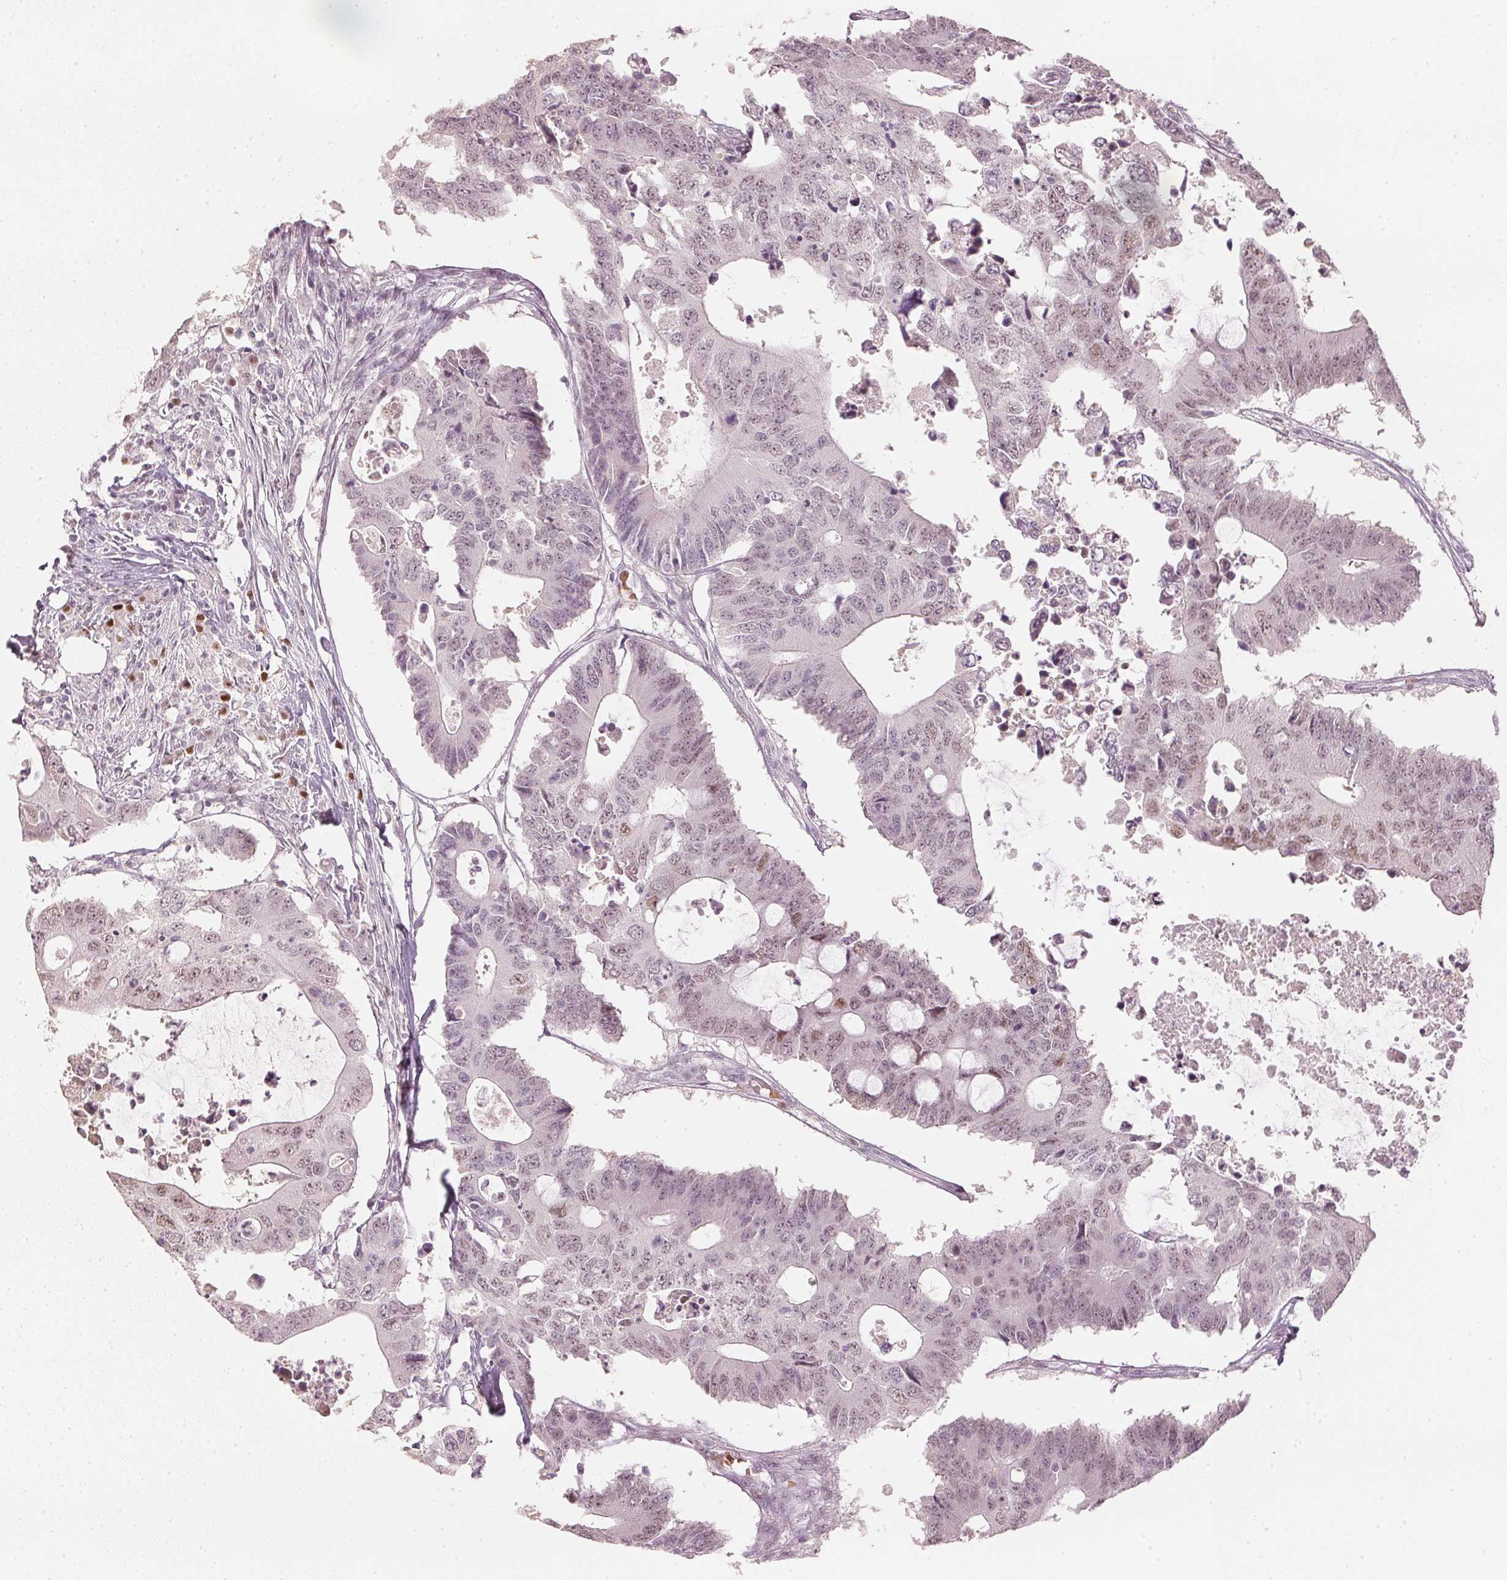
{"staining": {"intensity": "moderate", "quantity": "<25%", "location": "nuclear"}, "tissue": "colorectal cancer", "cell_type": "Tumor cells", "image_type": "cancer", "snomed": [{"axis": "morphology", "description": "Adenocarcinoma, NOS"}, {"axis": "topography", "description": "Colon"}], "caption": "Human colorectal cancer stained with a protein marker displays moderate staining in tumor cells.", "gene": "SLC39A3", "patient": {"sex": "male", "age": 71}}